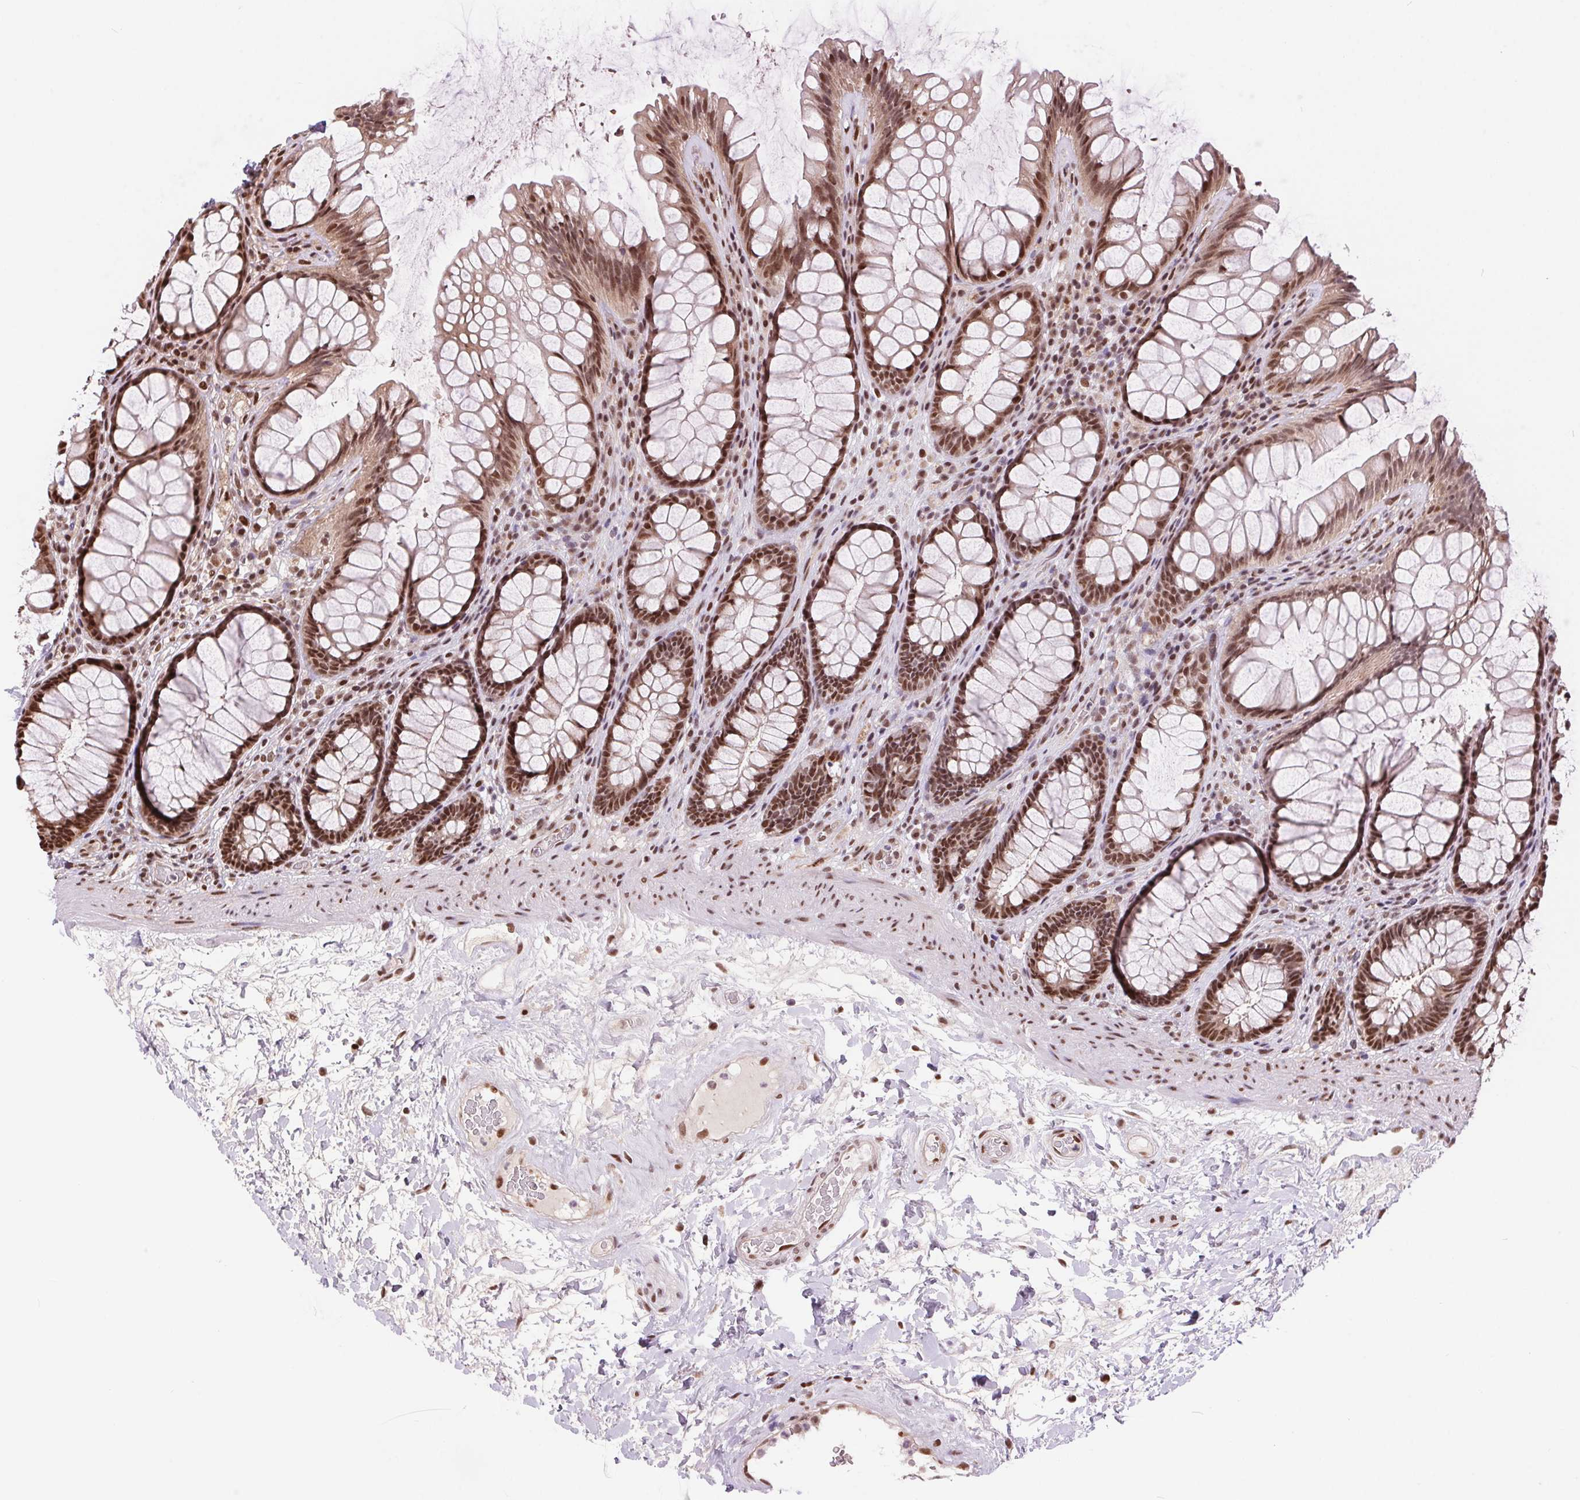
{"staining": {"intensity": "moderate", "quantity": ">75%", "location": "nuclear"}, "tissue": "rectum", "cell_type": "Glandular cells", "image_type": "normal", "snomed": [{"axis": "morphology", "description": "Normal tissue, NOS"}, {"axis": "topography", "description": "Rectum"}], "caption": "This micrograph reveals IHC staining of benign human rectum, with medium moderate nuclear expression in approximately >75% of glandular cells.", "gene": "RAD23A", "patient": {"sex": "male", "age": 72}}